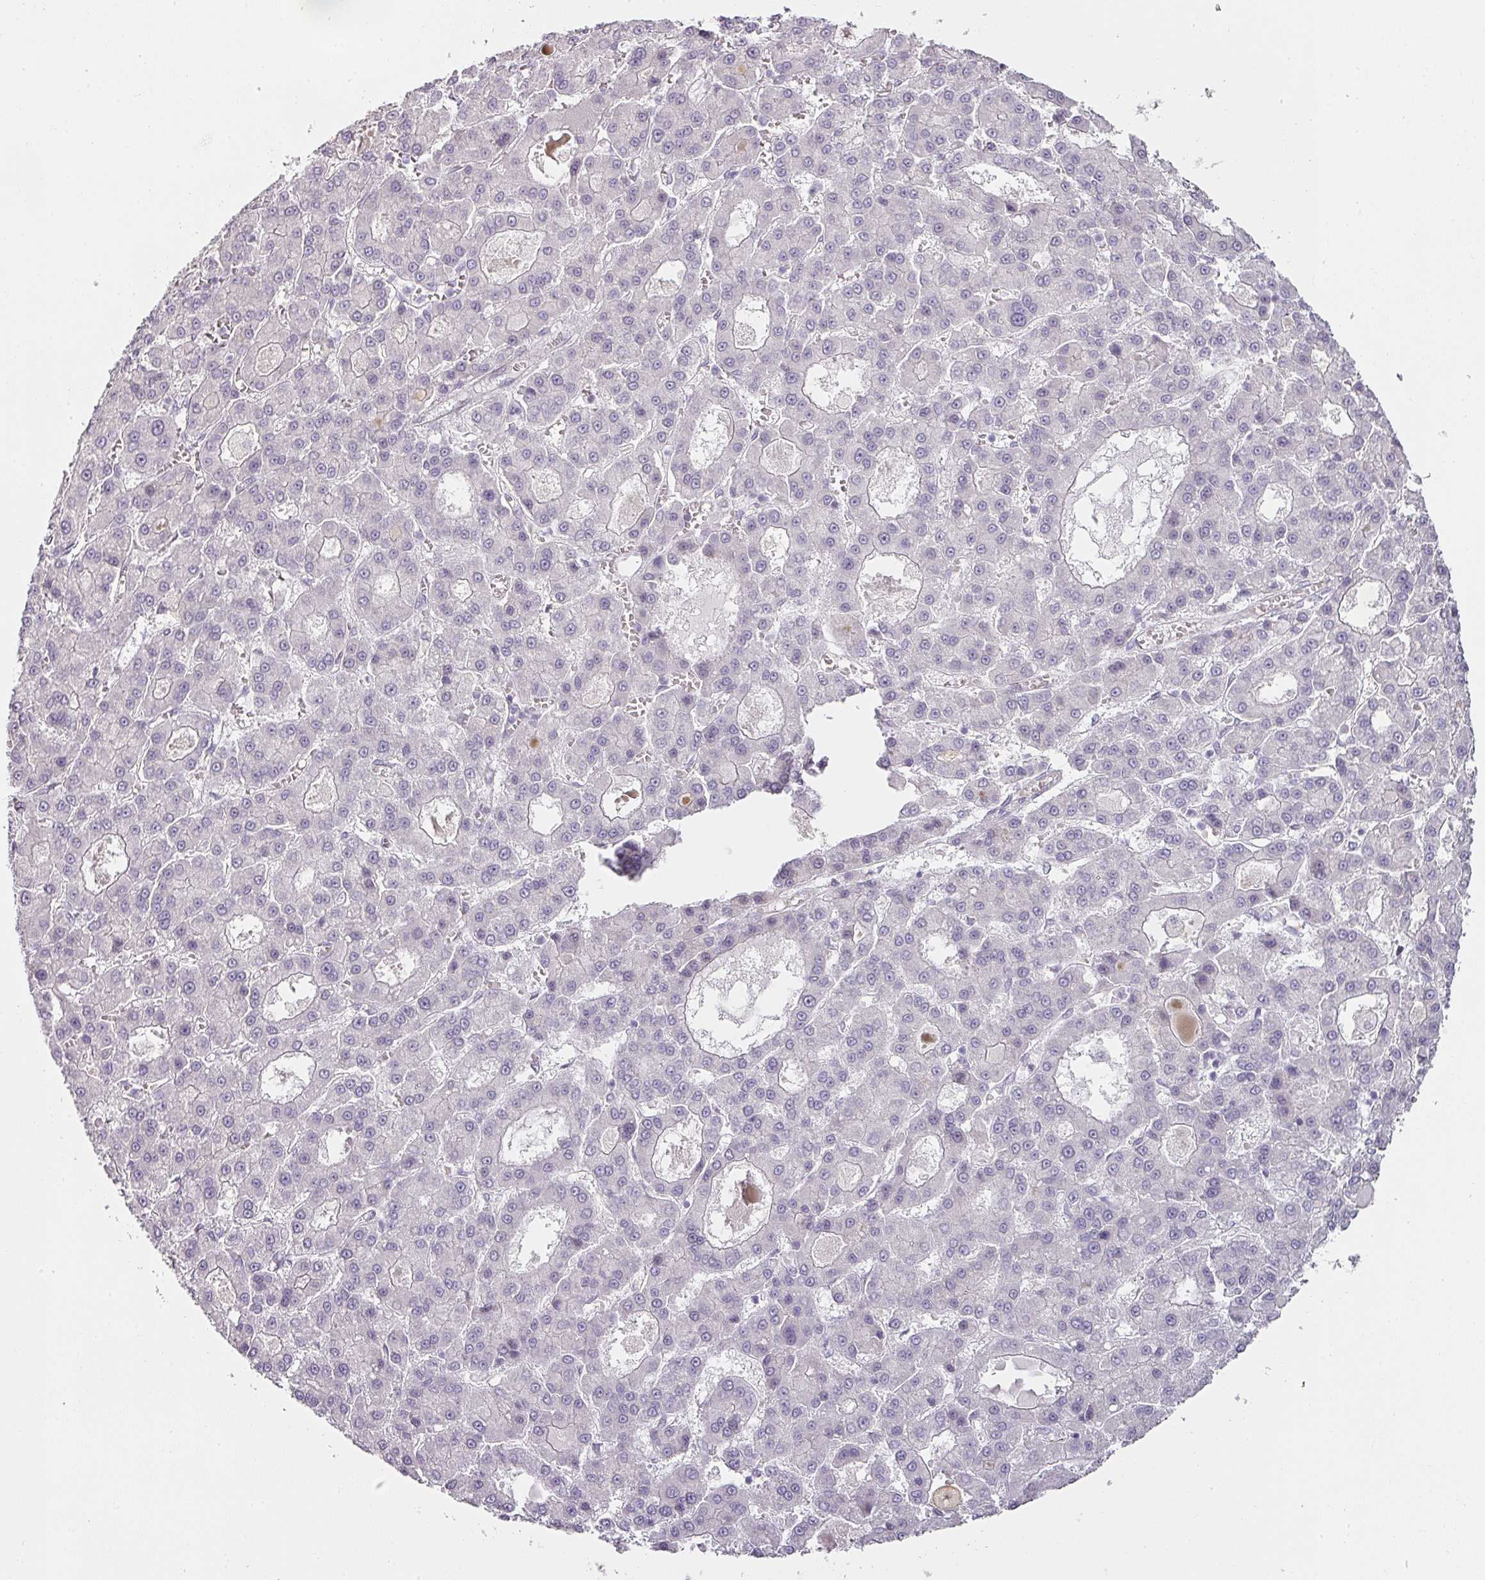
{"staining": {"intensity": "negative", "quantity": "none", "location": "none"}, "tissue": "liver cancer", "cell_type": "Tumor cells", "image_type": "cancer", "snomed": [{"axis": "morphology", "description": "Carcinoma, Hepatocellular, NOS"}, {"axis": "topography", "description": "Liver"}], "caption": "Immunohistochemistry photomicrograph of neoplastic tissue: liver hepatocellular carcinoma stained with DAB (3,3'-diaminobenzidine) shows no significant protein positivity in tumor cells.", "gene": "ATP8B2", "patient": {"sex": "male", "age": 70}}